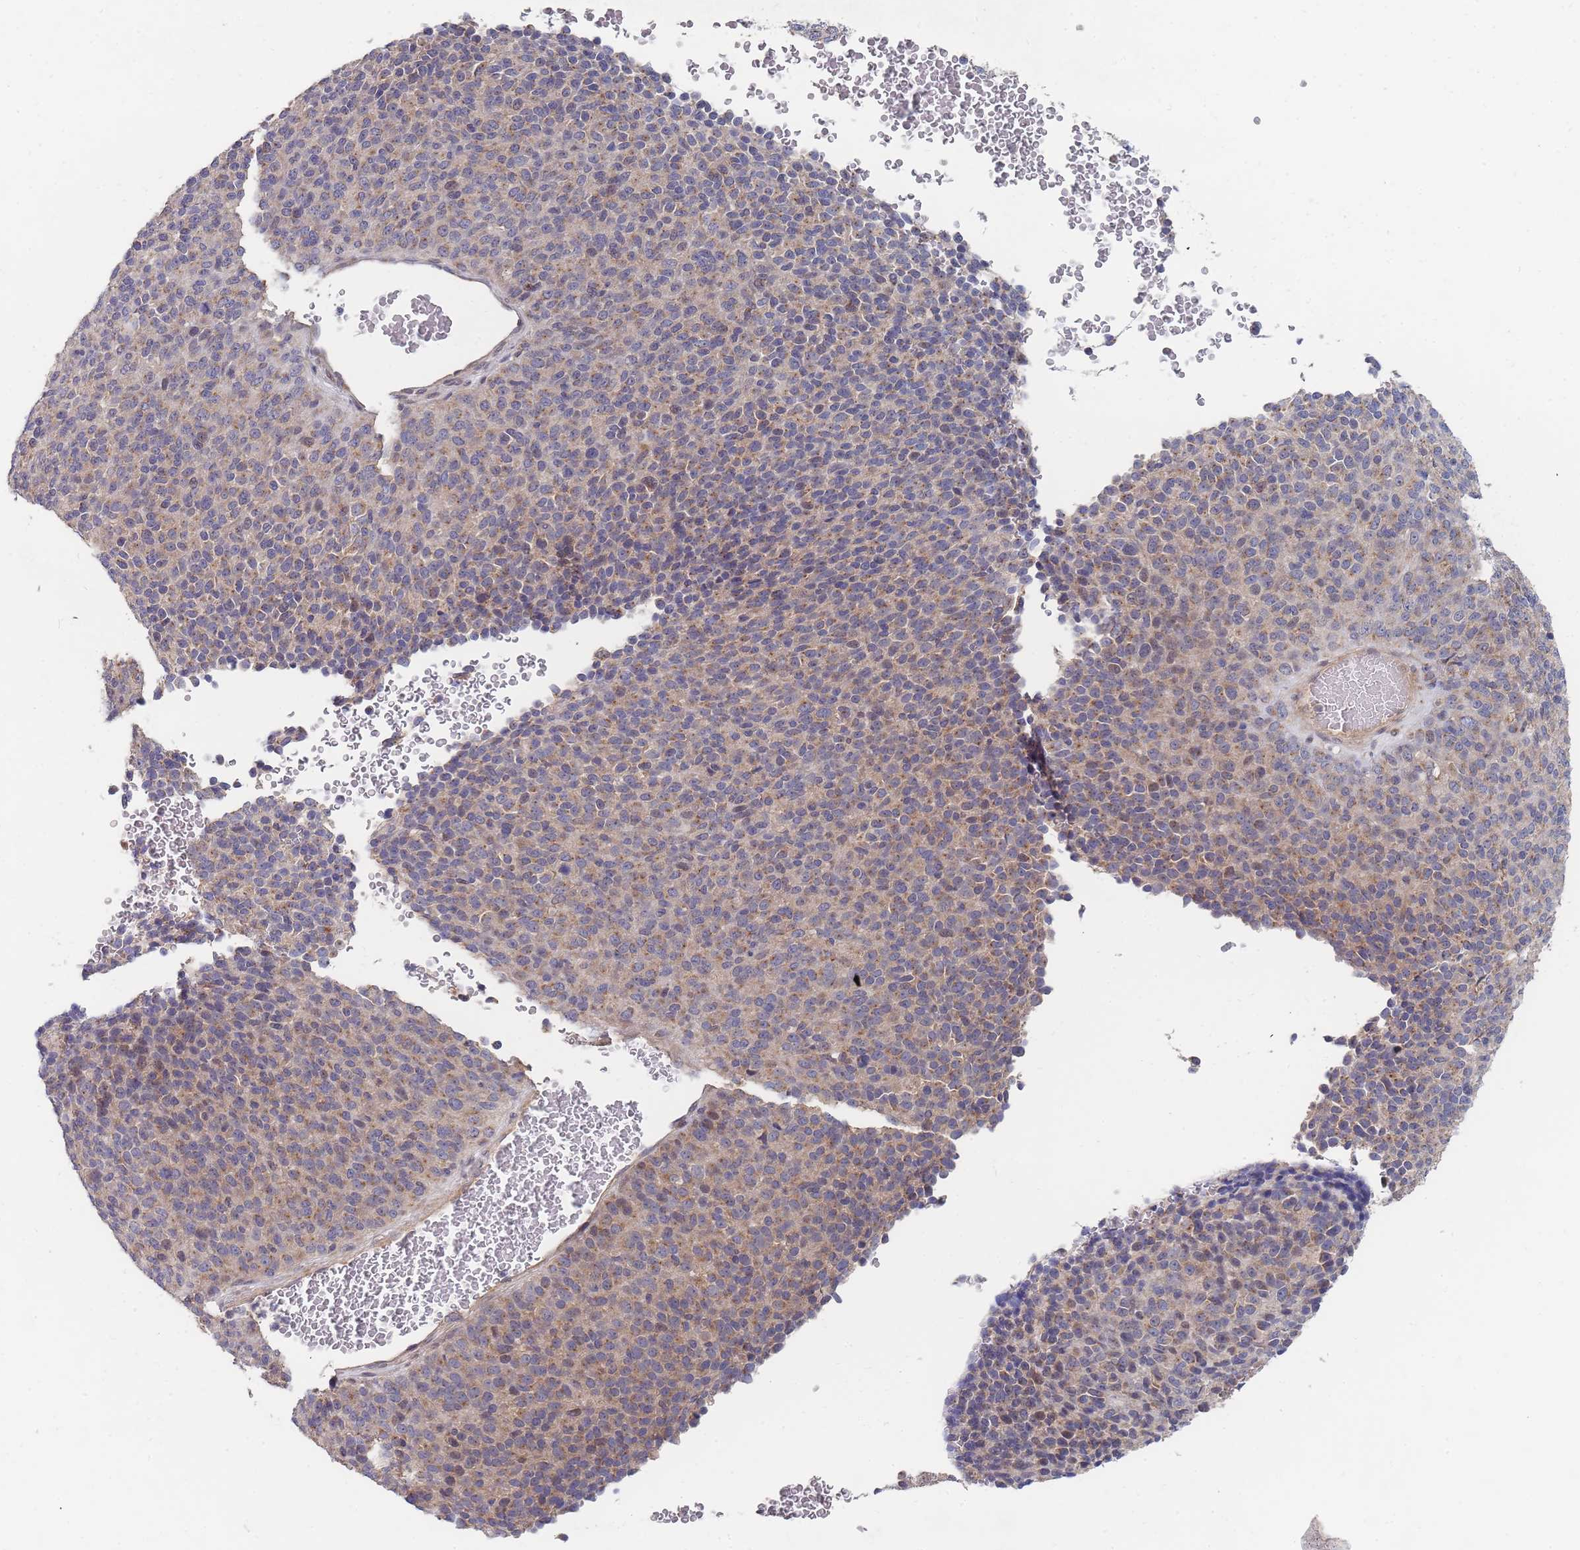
{"staining": {"intensity": "weak", "quantity": ">75%", "location": "cytoplasmic/membranous"}, "tissue": "melanoma", "cell_type": "Tumor cells", "image_type": "cancer", "snomed": [{"axis": "morphology", "description": "Malignant melanoma, Metastatic site"}, {"axis": "topography", "description": "Brain"}], "caption": "Weak cytoplasmic/membranous expression is seen in approximately >75% of tumor cells in malignant melanoma (metastatic site).", "gene": "SLC35F5", "patient": {"sex": "female", "age": 56}}